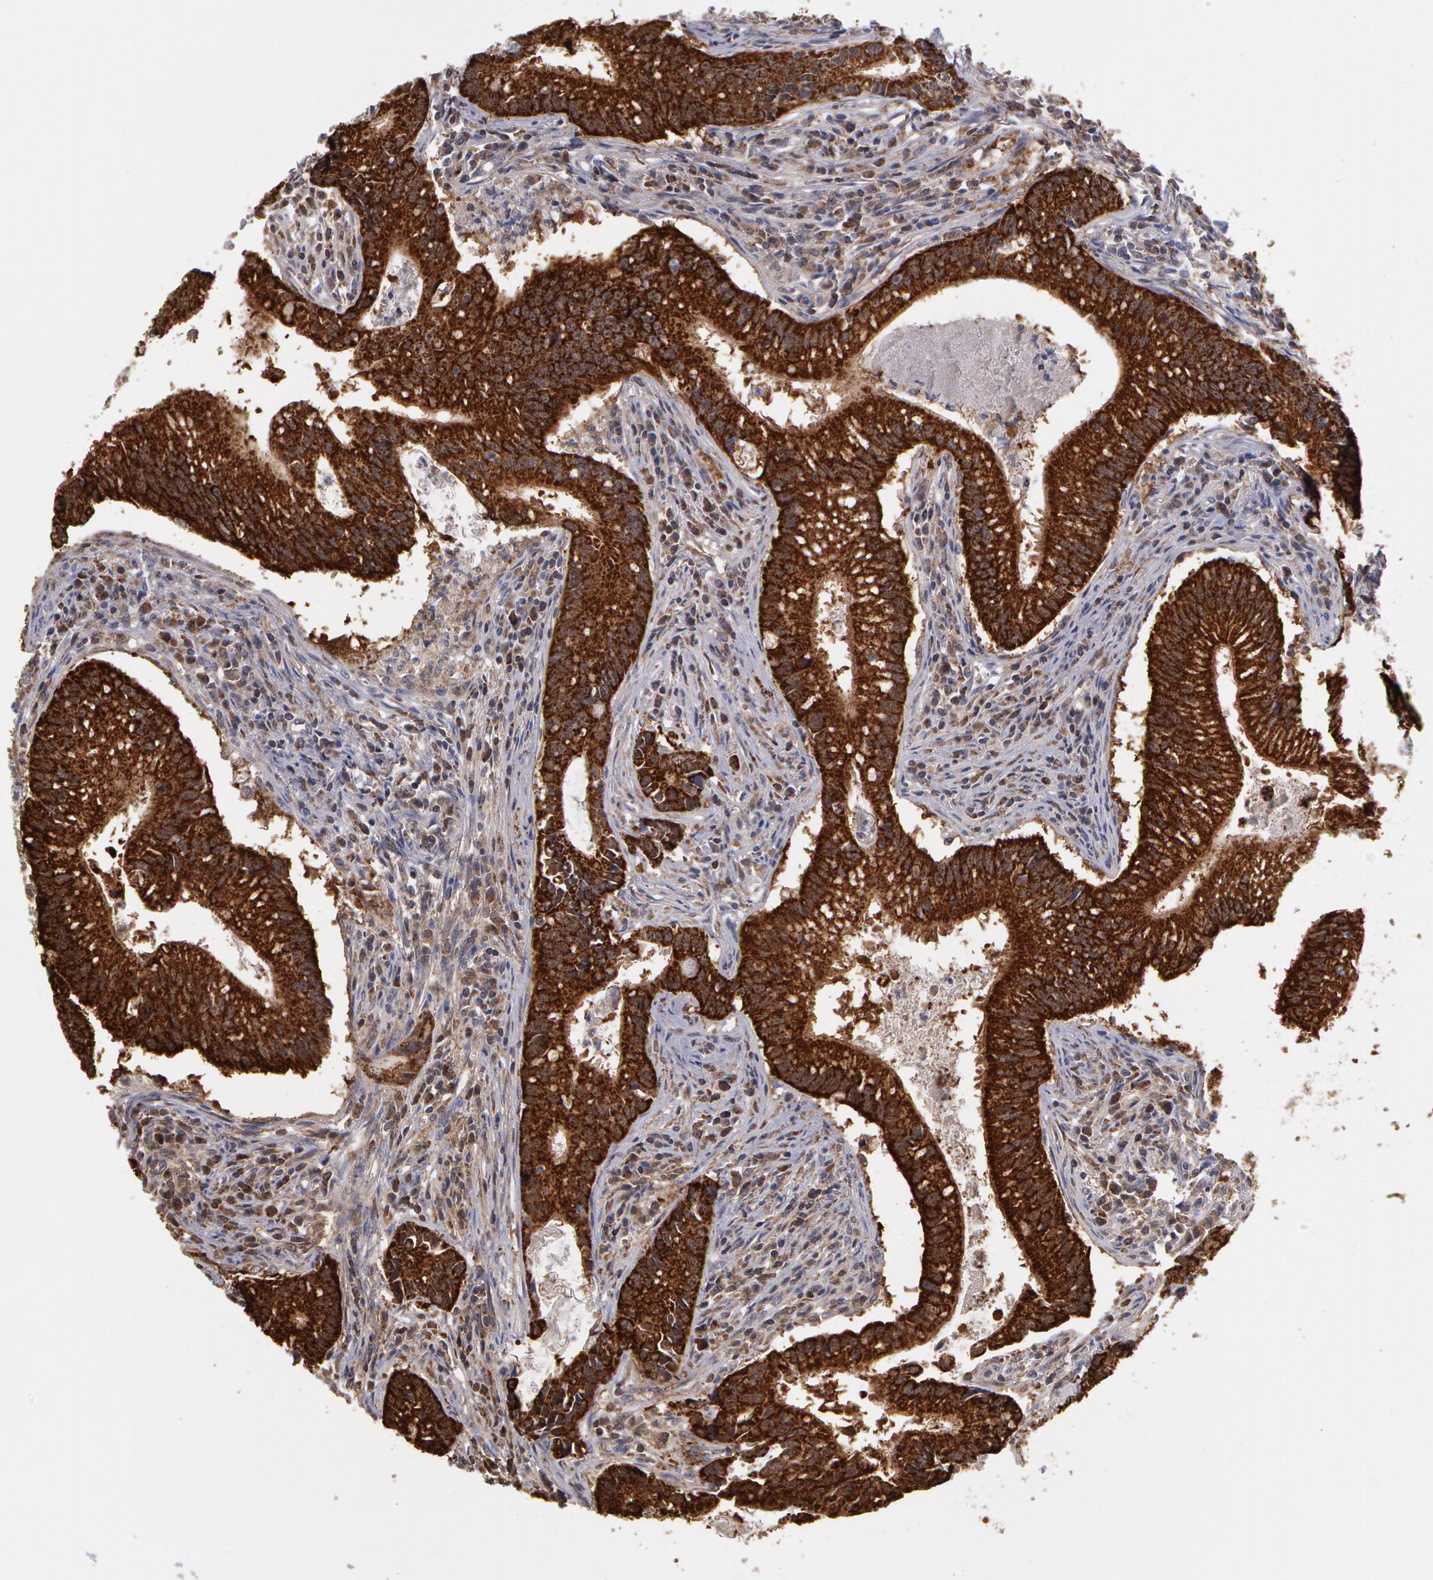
{"staining": {"intensity": "strong", "quantity": ">75%", "location": "cytoplasmic/membranous"}, "tissue": "colorectal cancer", "cell_type": "Tumor cells", "image_type": "cancer", "snomed": [{"axis": "morphology", "description": "Adenocarcinoma, NOS"}, {"axis": "topography", "description": "Rectum"}], "caption": "Colorectal adenocarcinoma stained for a protein (brown) exhibits strong cytoplasmic/membranous positive staining in approximately >75% of tumor cells.", "gene": "MPST", "patient": {"sex": "female", "age": 81}}